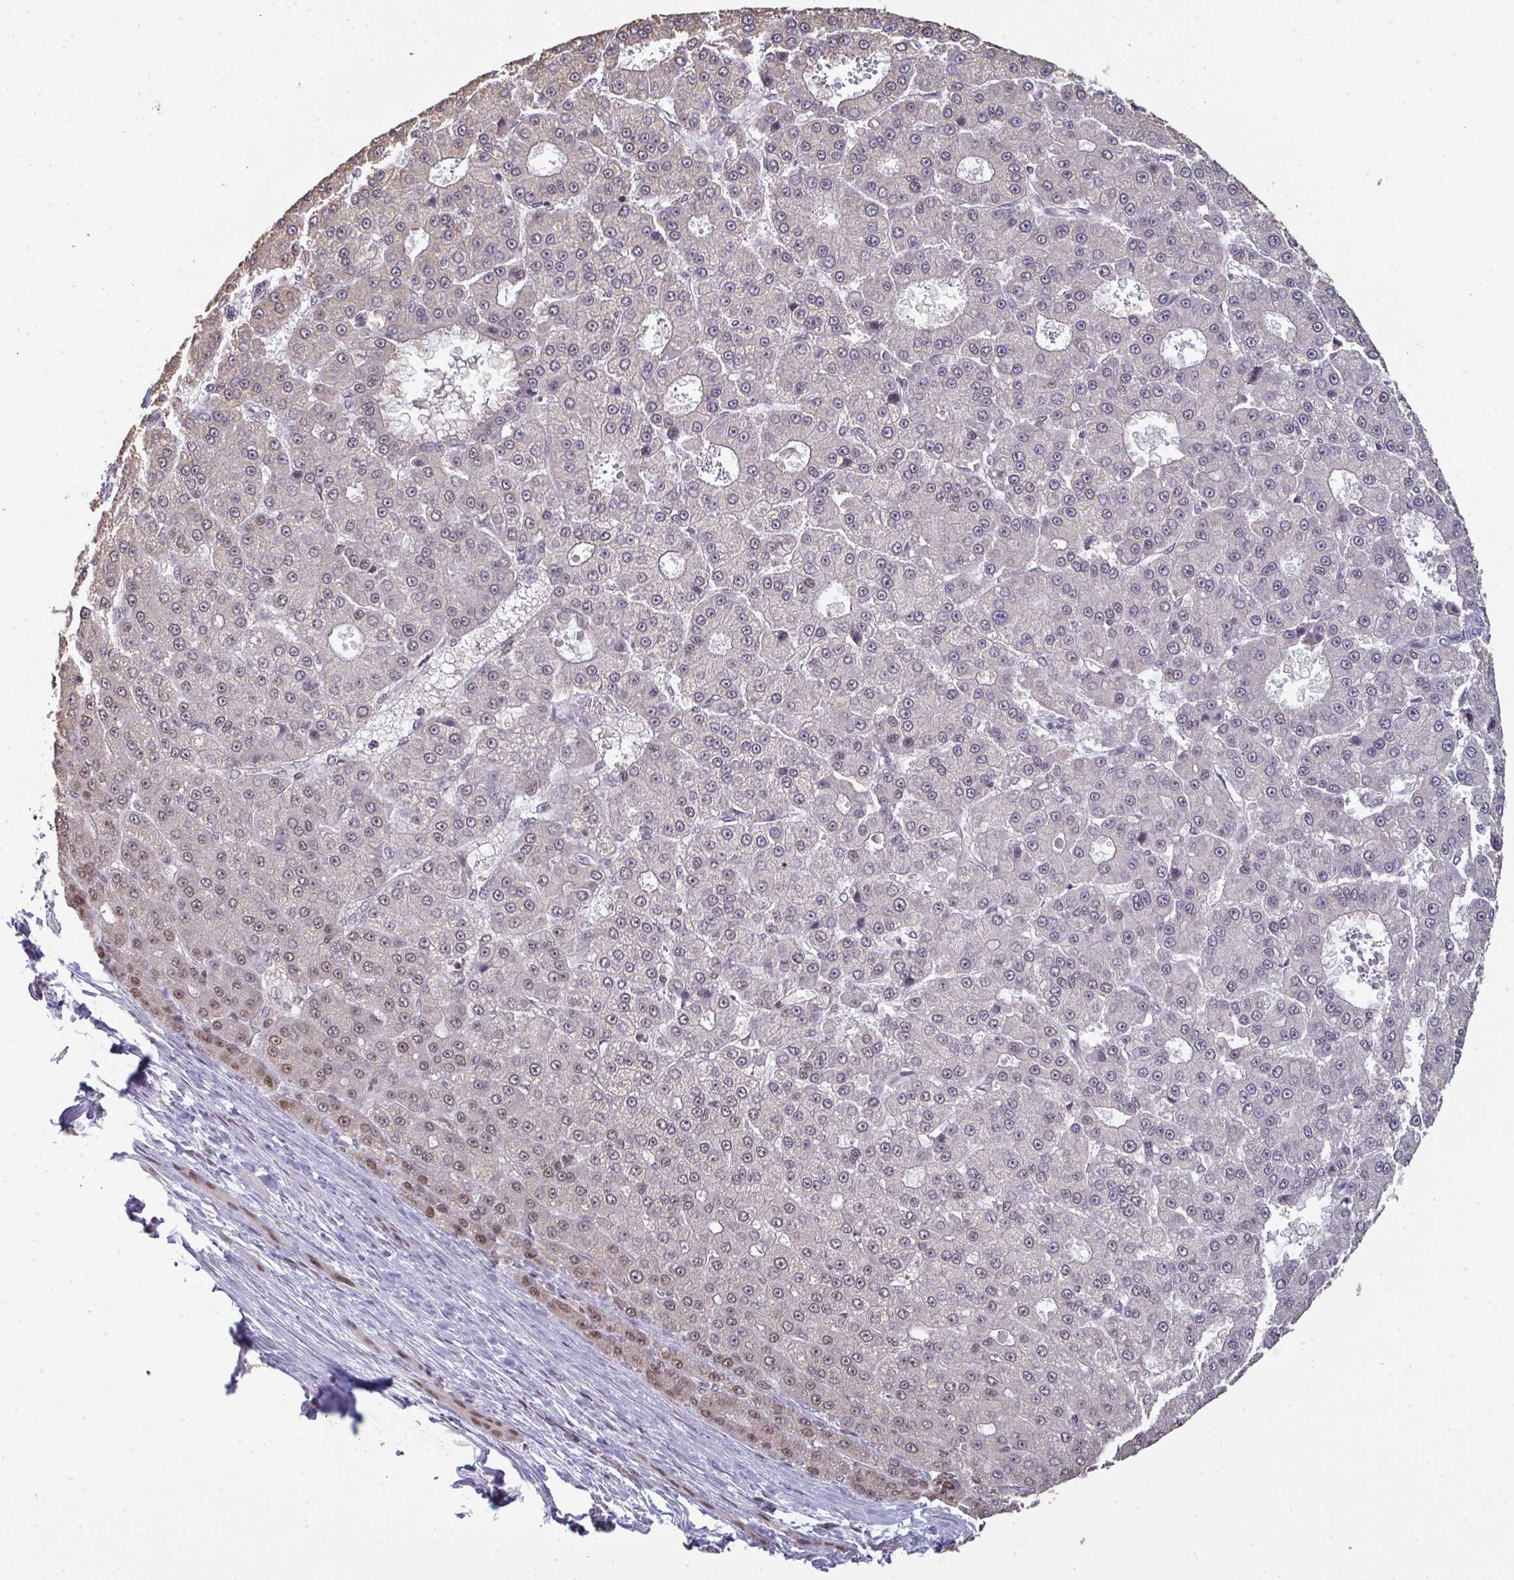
{"staining": {"intensity": "moderate", "quantity": "<25%", "location": "nuclear"}, "tissue": "liver cancer", "cell_type": "Tumor cells", "image_type": "cancer", "snomed": [{"axis": "morphology", "description": "Carcinoma, Hepatocellular, NOS"}, {"axis": "topography", "description": "Liver"}], "caption": "Immunohistochemical staining of liver cancer (hepatocellular carcinoma) reveals low levels of moderate nuclear expression in about <25% of tumor cells.", "gene": "ATF1", "patient": {"sex": "male", "age": 70}}